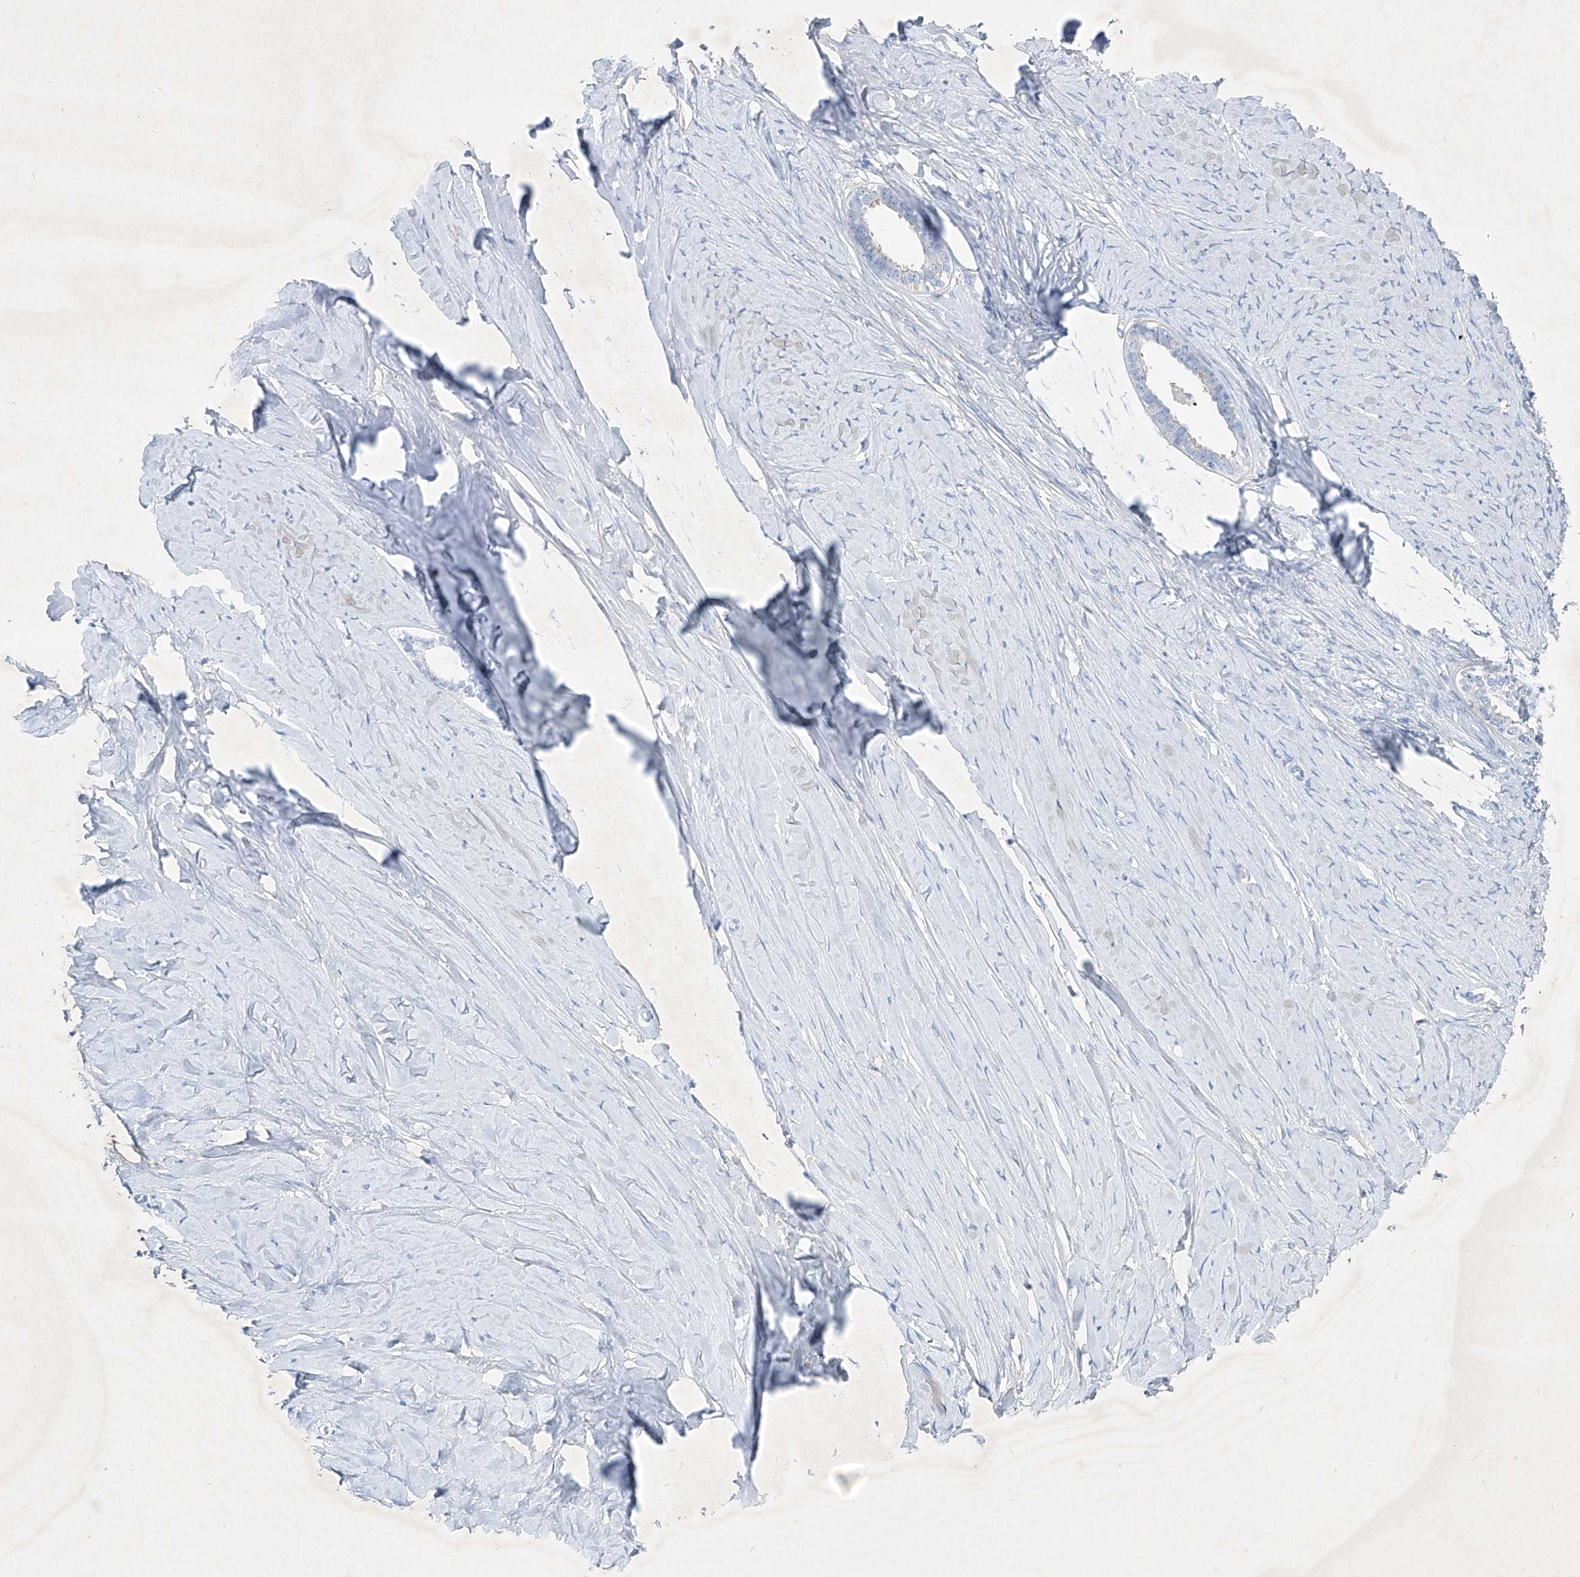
{"staining": {"intensity": "negative", "quantity": "none", "location": "none"}, "tissue": "ovarian cancer", "cell_type": "Tumor cells", "image_type": "cancer", "snomed": [{"axis": "morphology", "description": "Cystadenocarcinoma, serous, NOS"}, {"axis": "topography", "description": "Ovary"}], "caption": "The IHC photomicrograph has no significant expression in tumor cells of ovarian cancer tissue.", "gene": "FRS3", "patient": {"sex": "female", "age": 79}}